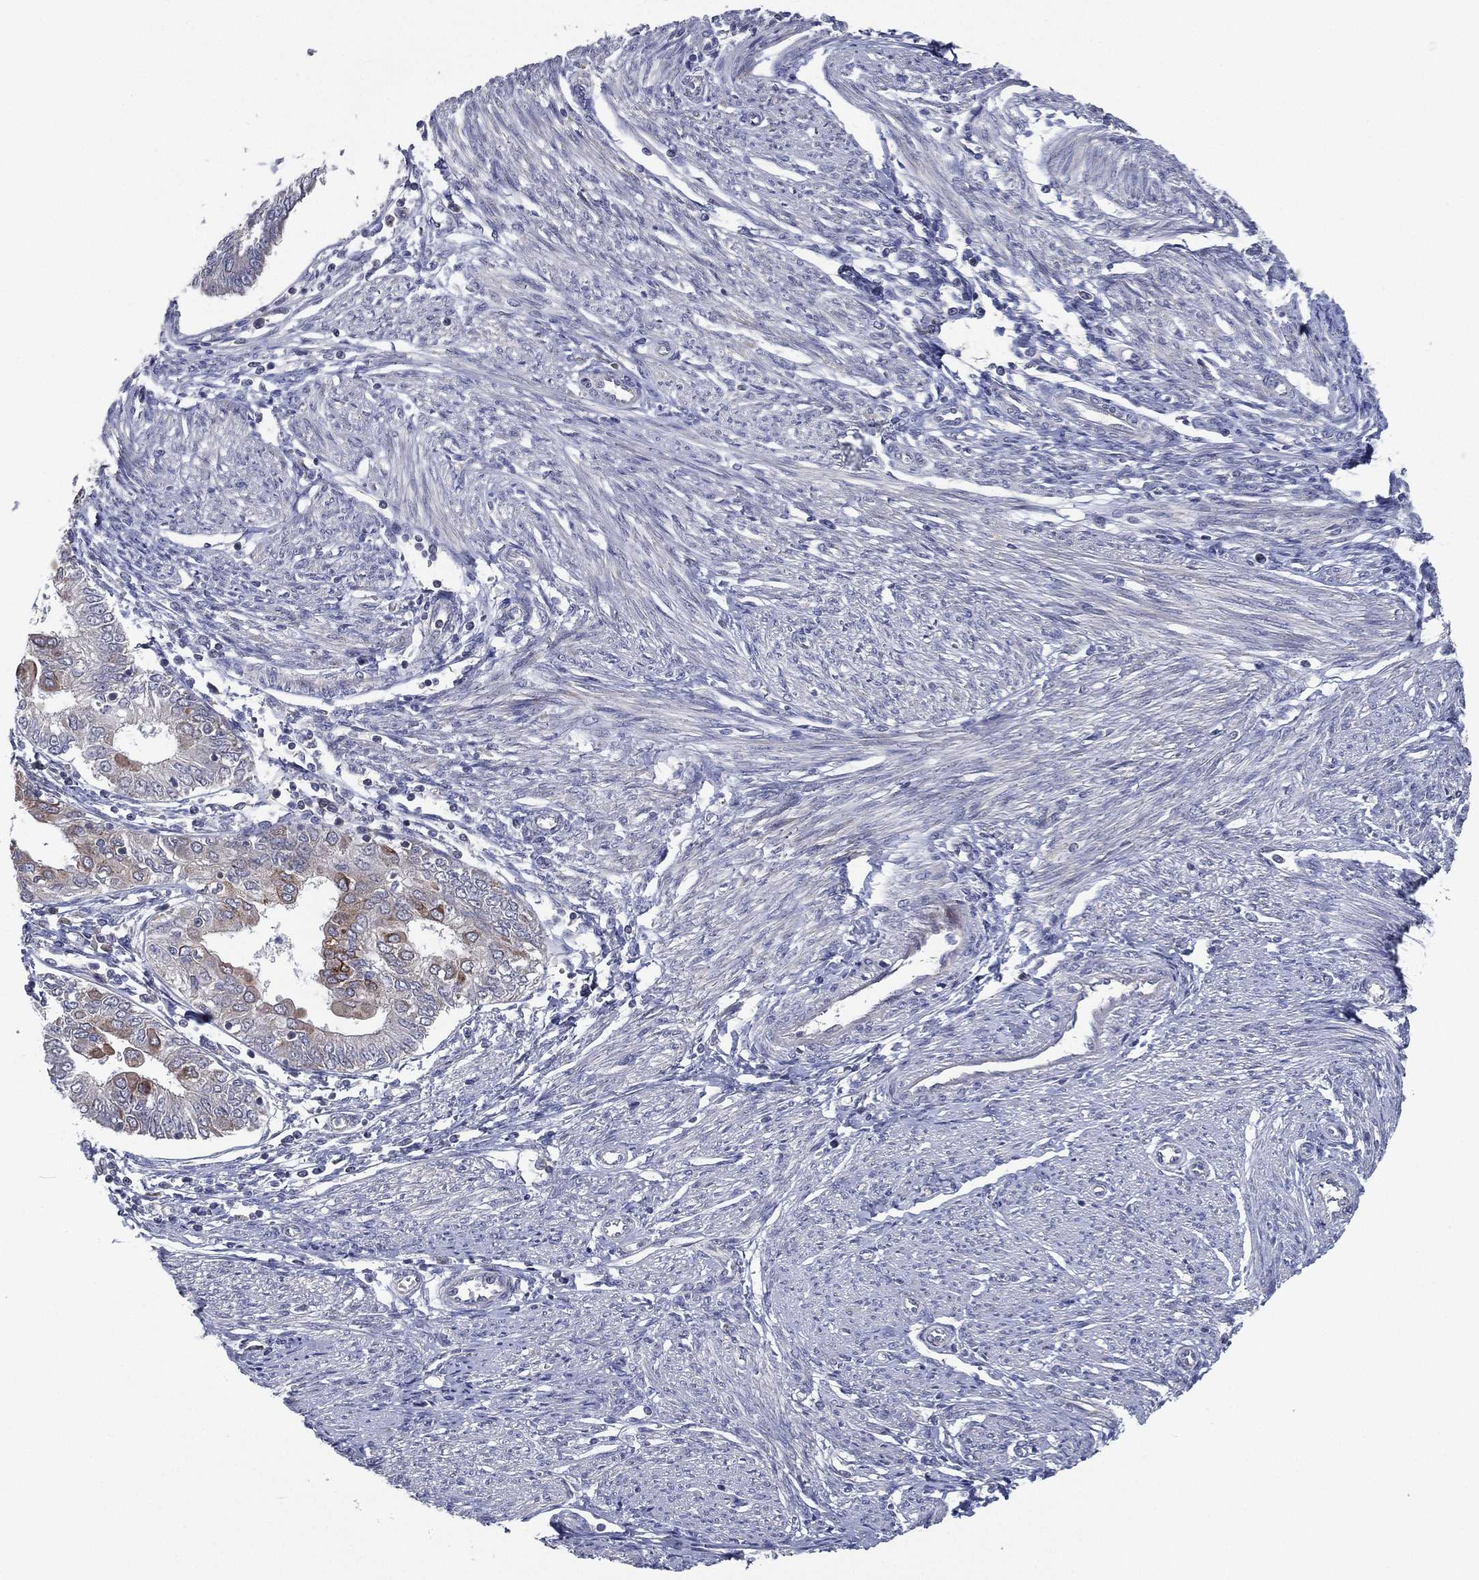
{"staining": {"intensity": "weak", "quantity": "<25%", "location": "cytoplasmic/membranous"}, "tissue": "endometrial cancer", "cell_type": "Tumor cells", "image_type": "cancer", "snomed": [{"axis": "morphology", "description": "Adenocarcinoma, NOS"}, {"axis": "topography", "description": "Endometrium"}], "caption": "Immunohistochemical staining of human adenocarcinoma (endometrial) shows no significant expression in tumor cells. Brightfield microscopy of IHC stained with DAB (3,3'-diaminobenzidine) (brown) and hematoxylin (blue), captured at high magnification.", "gene": "KAT14", "patient": {"sex": "female", "age": 68}}